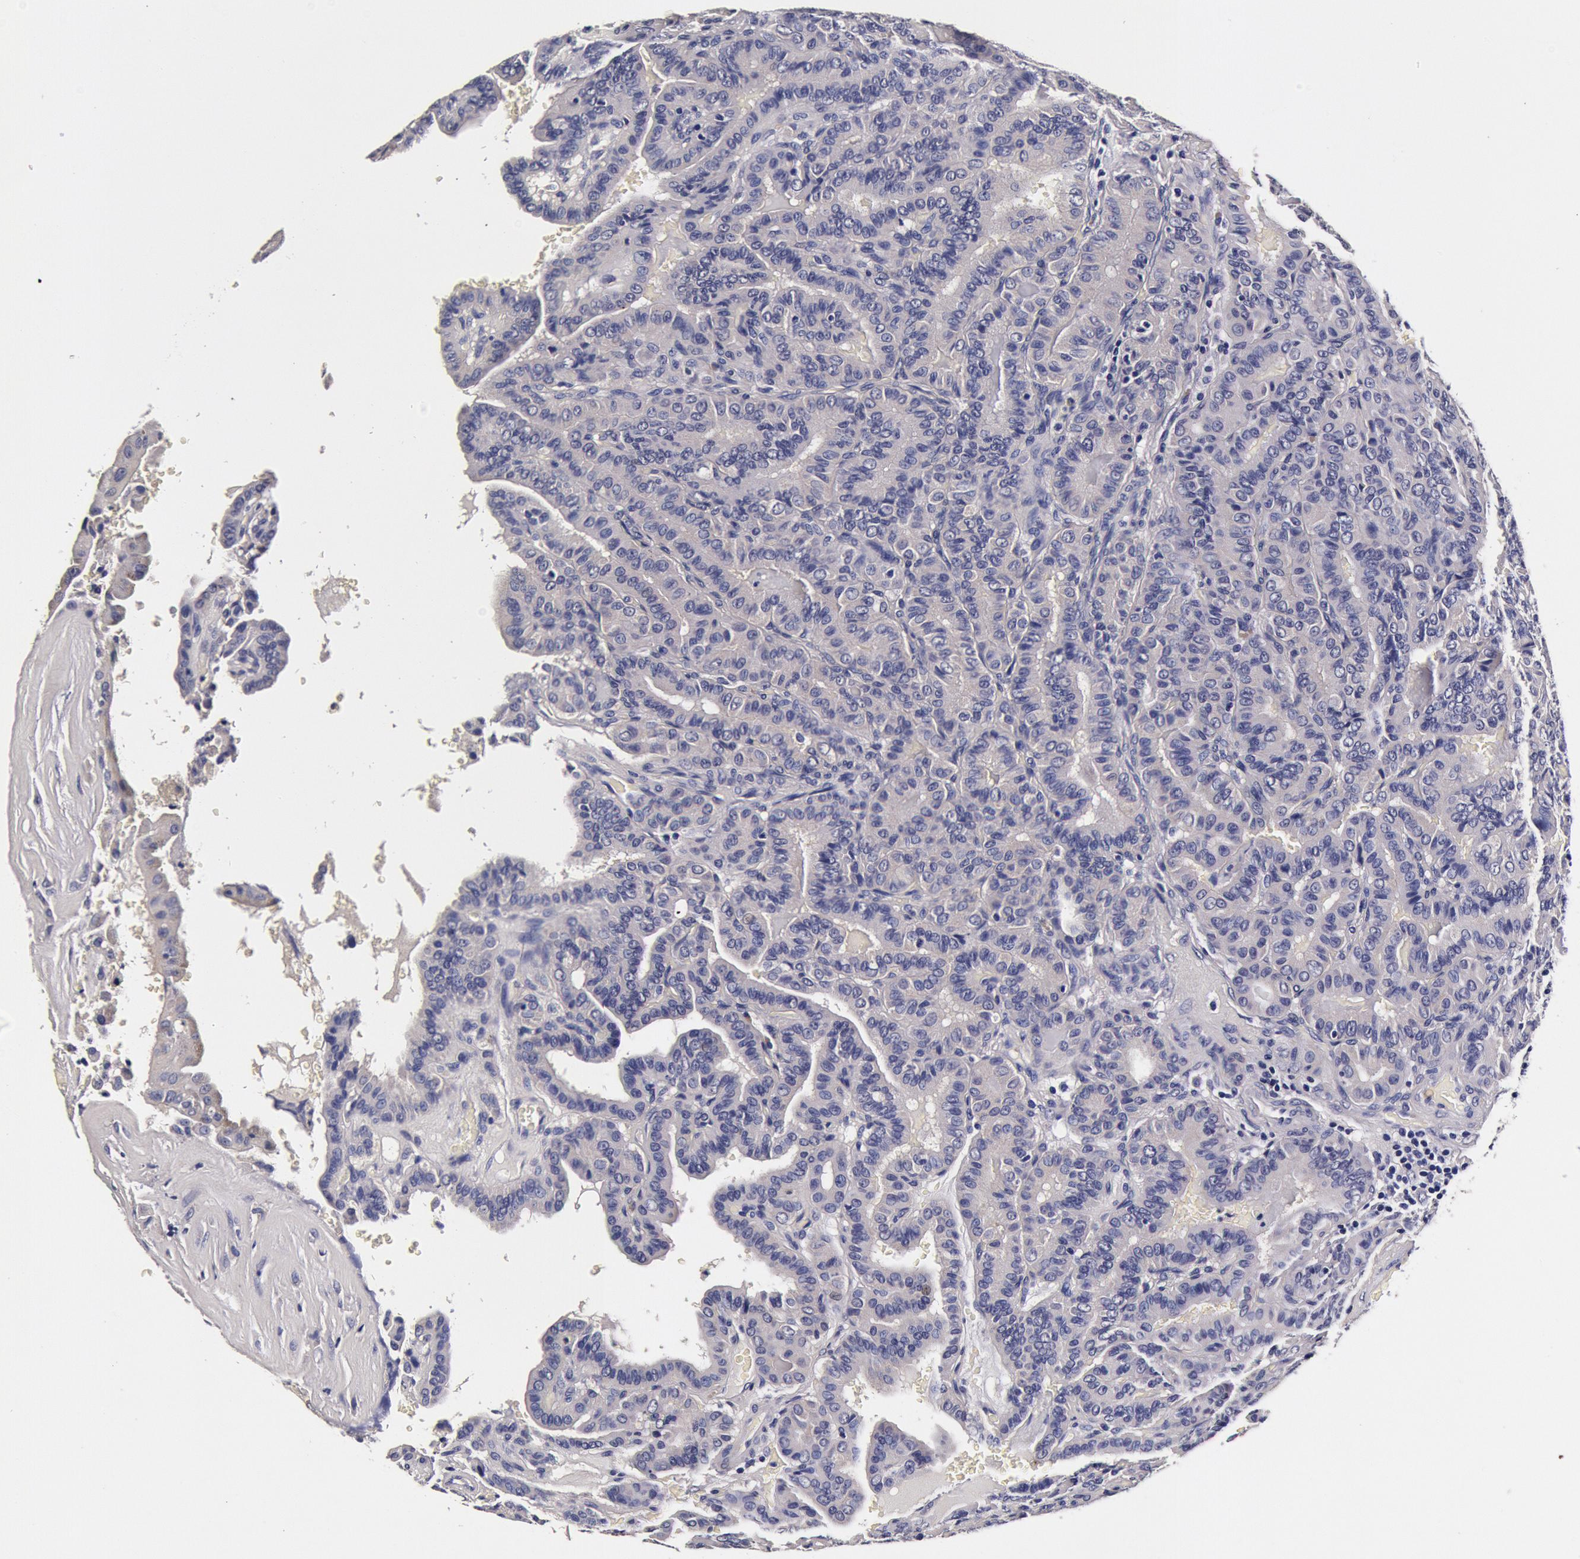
{"staining": {"intensity": "negative", "quantity": "none", "location": "none"}, "tissue": "thyroid cancer", "cell_type": "Tumor cells", "image_type": "cancer", "snomed": [{"axis": "morphology", "description": "Papillary adenocarcinoma, NOS"}, {"axis": "topography", "description": "Thyroid gland"}], "caption": "Histopathology image shows no protein positivity in tumor cells of thyroid cancer (papillary adenocarcinoma) tissue.", "gene": "CCDC22", "patient": {"sex": "male", "age": 87}}